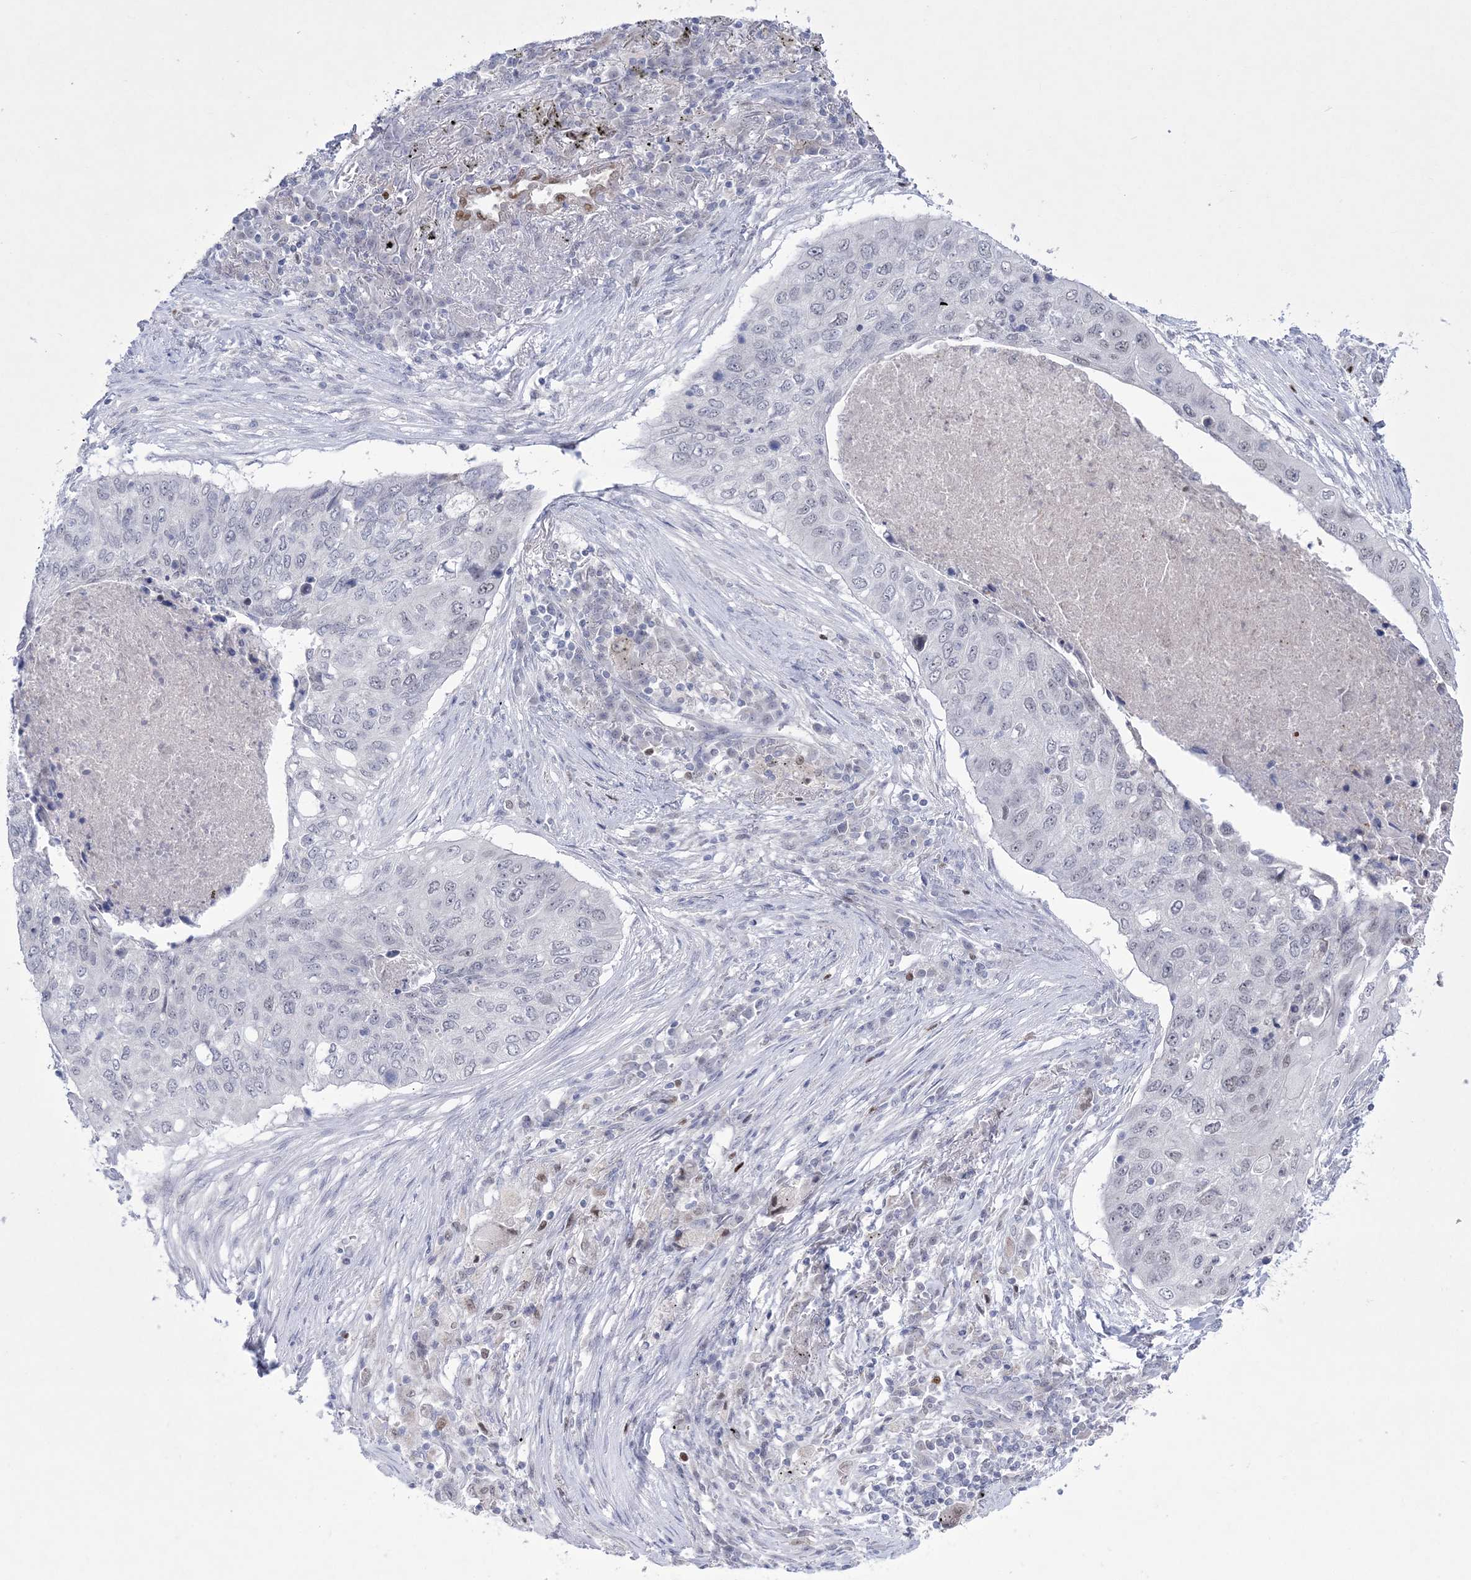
{"staining": {"intensity": "negative", "quantity": "none", "location": "none"}, "tissue": "lung cancer", "cell_type": "Tumor cells", "image_type": "cancer", "snomed": [{"axis": "morphology", "description": "Squamous cell carcinoma, NOS"}, {"axis": "topography", "description": "Lung"}], "caption": "Micrograph shows no significant protein staining in tumor cells of squamous cell carcinoma (lung). (DAB (3,3'-diaminobenzidine) immunohistochemistry, high magnification).", "gene": "WDR27", "patient": {"sex": "female", "age": 63}}